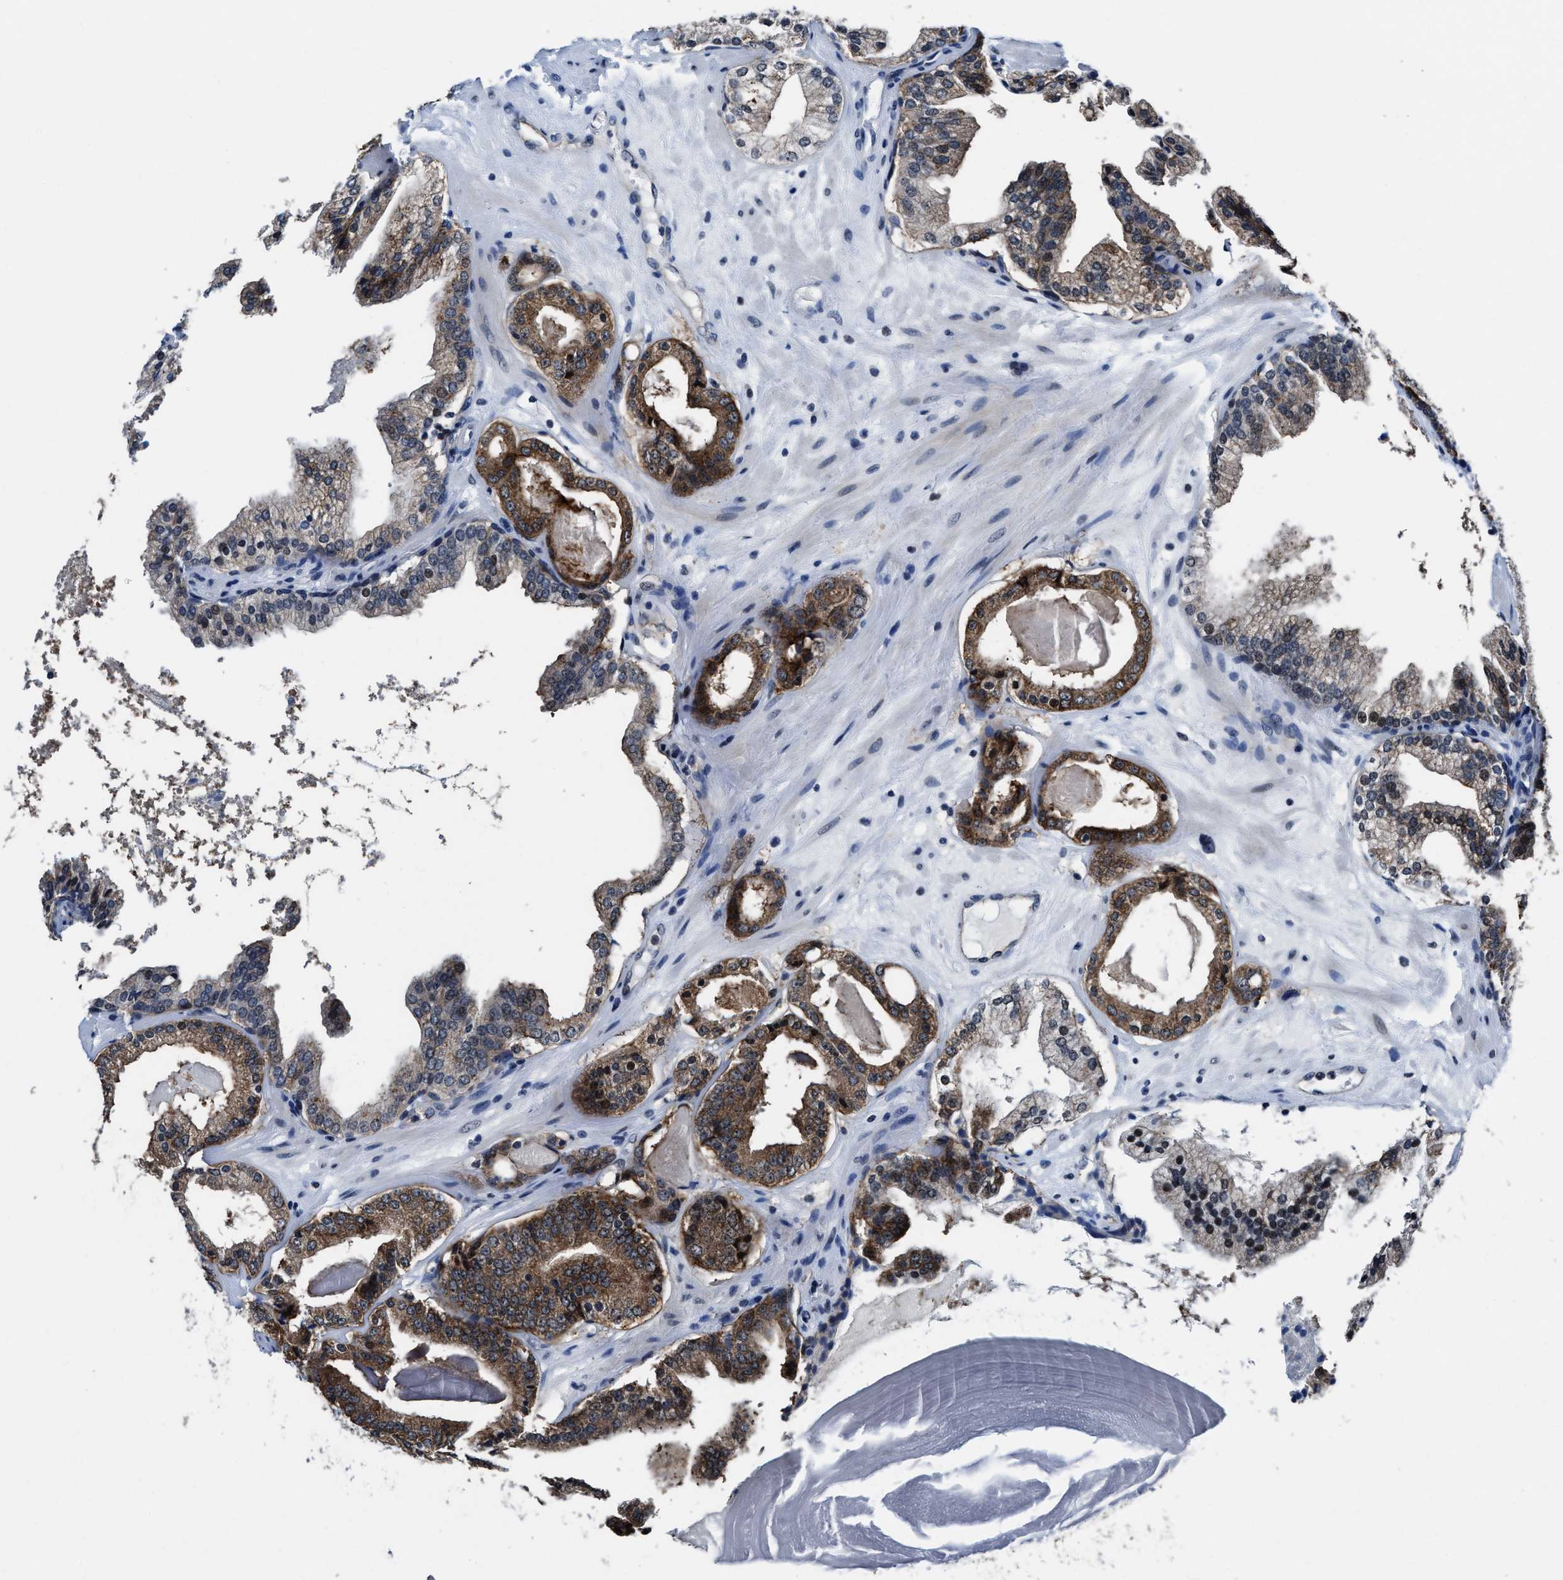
{"staining": {"intensity": "moderate", "quantity": ">75%", "location": "cytoplasmic/membranous"}, "tissue": "prostate cancer", "cell_type": "Tumor cells", "image_type": "cancer", "snomed": [{"axis": "morphology", "description": "Adenocarcinoma, High grade"}, {"axis": "topography", "description": "Prostate"}], "caption": "A brown stain labels moderate cytoplasmic/membranous positivity of a protein in human prostate cancer tumor cells.", "gene": "MARCKSL1", "patient": {"sex": "male", "age": 68}}